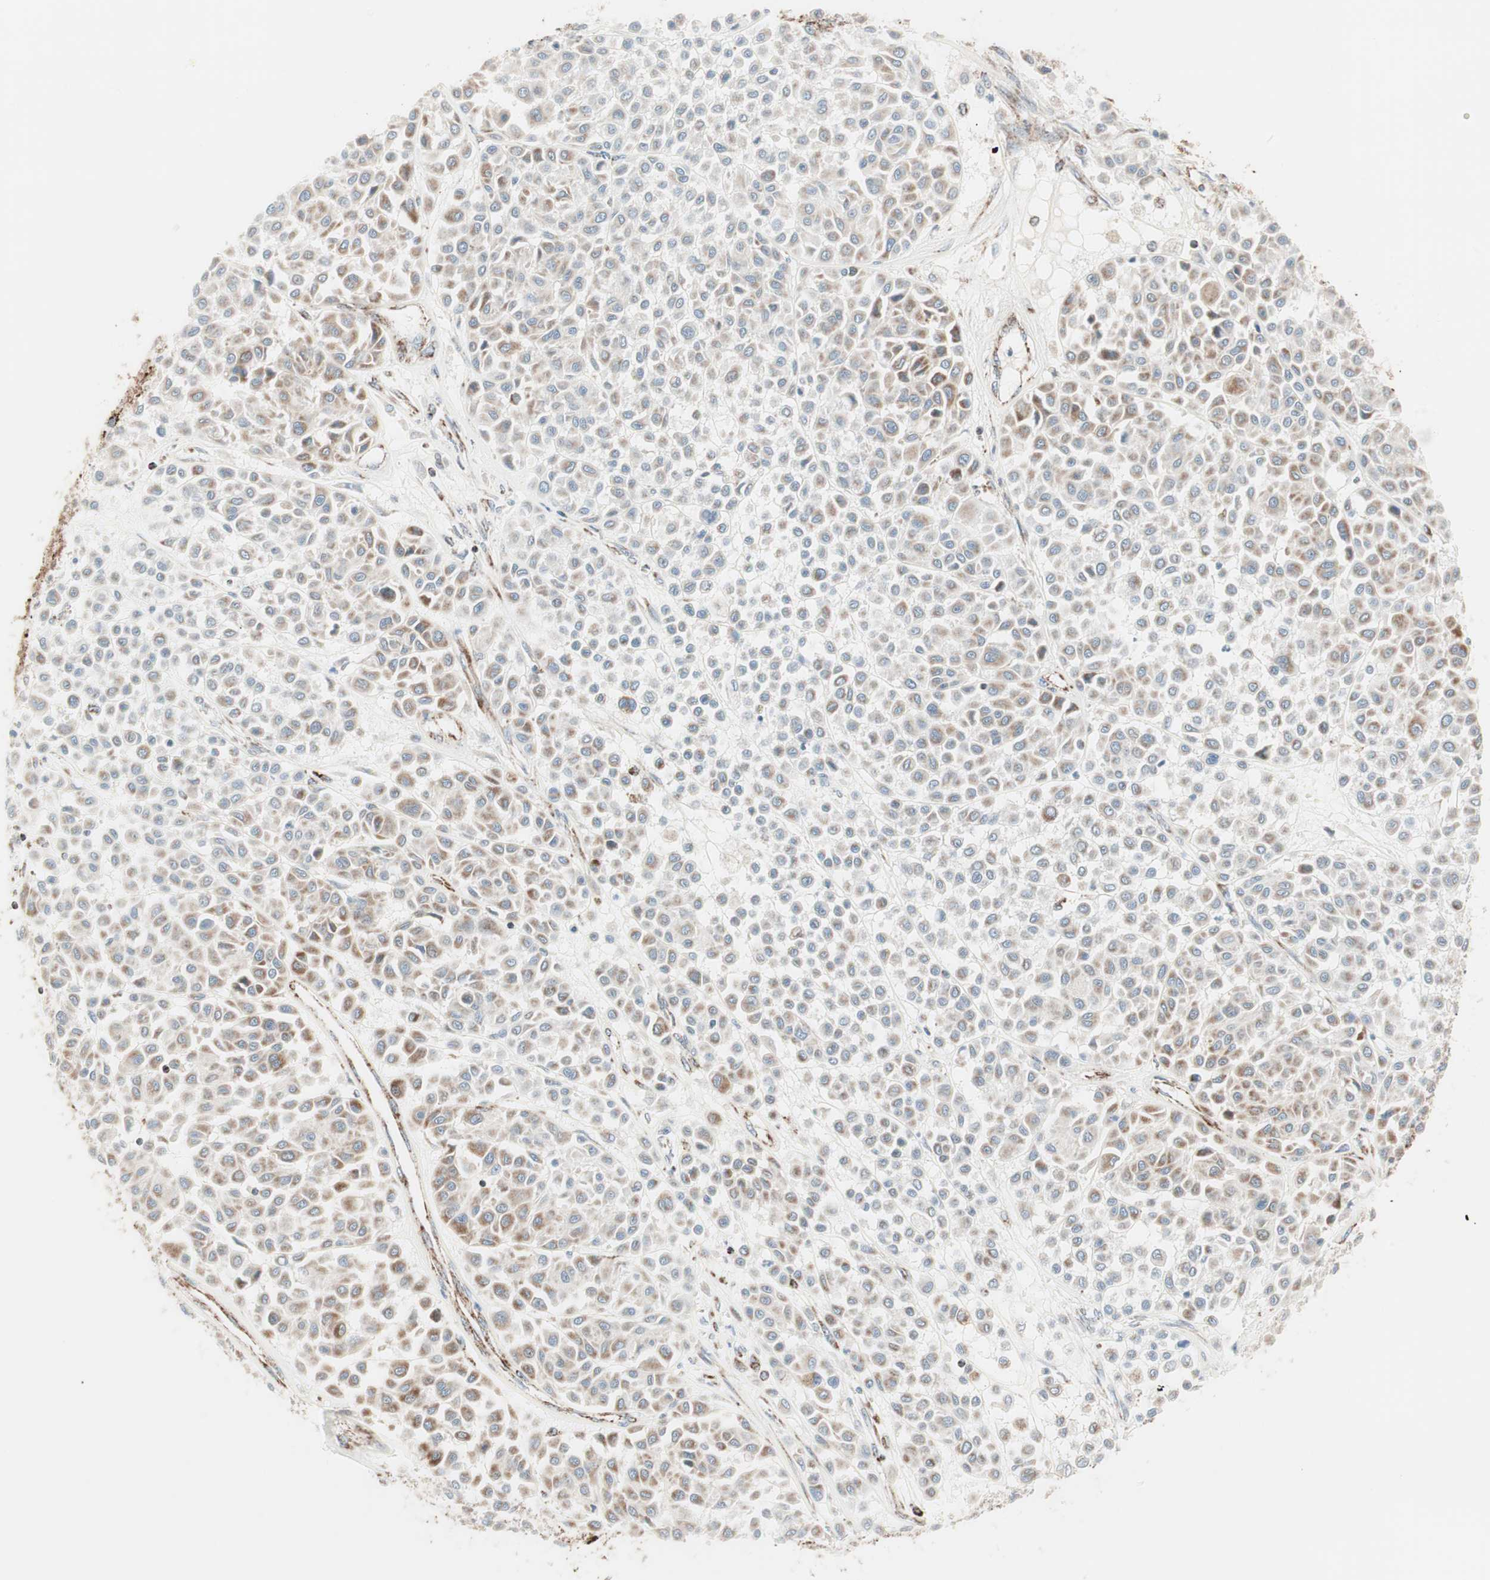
{"staining": {"intensity": "moderate", "quantity": ">75%", "location": "cytoplasmic/membranous"}, "tissue": "melanoma", "cell_type": "Tumor cells", "image_type": "cancer", "snomed": [{"axis": "morphology", "description": "Malignant melanoma, Metastatic site"}, {"axis": "topography", "description": "Soft tissue"}], "caption": "Malignant melanoma (metastatic site) was stained to show a protein in brown. There is medium levels of moderate cytoplasmic/membranous staining in about >75% of tumor cells.", "gene": "TOMM20", "patient": {"sex": "male", "age": 41}}